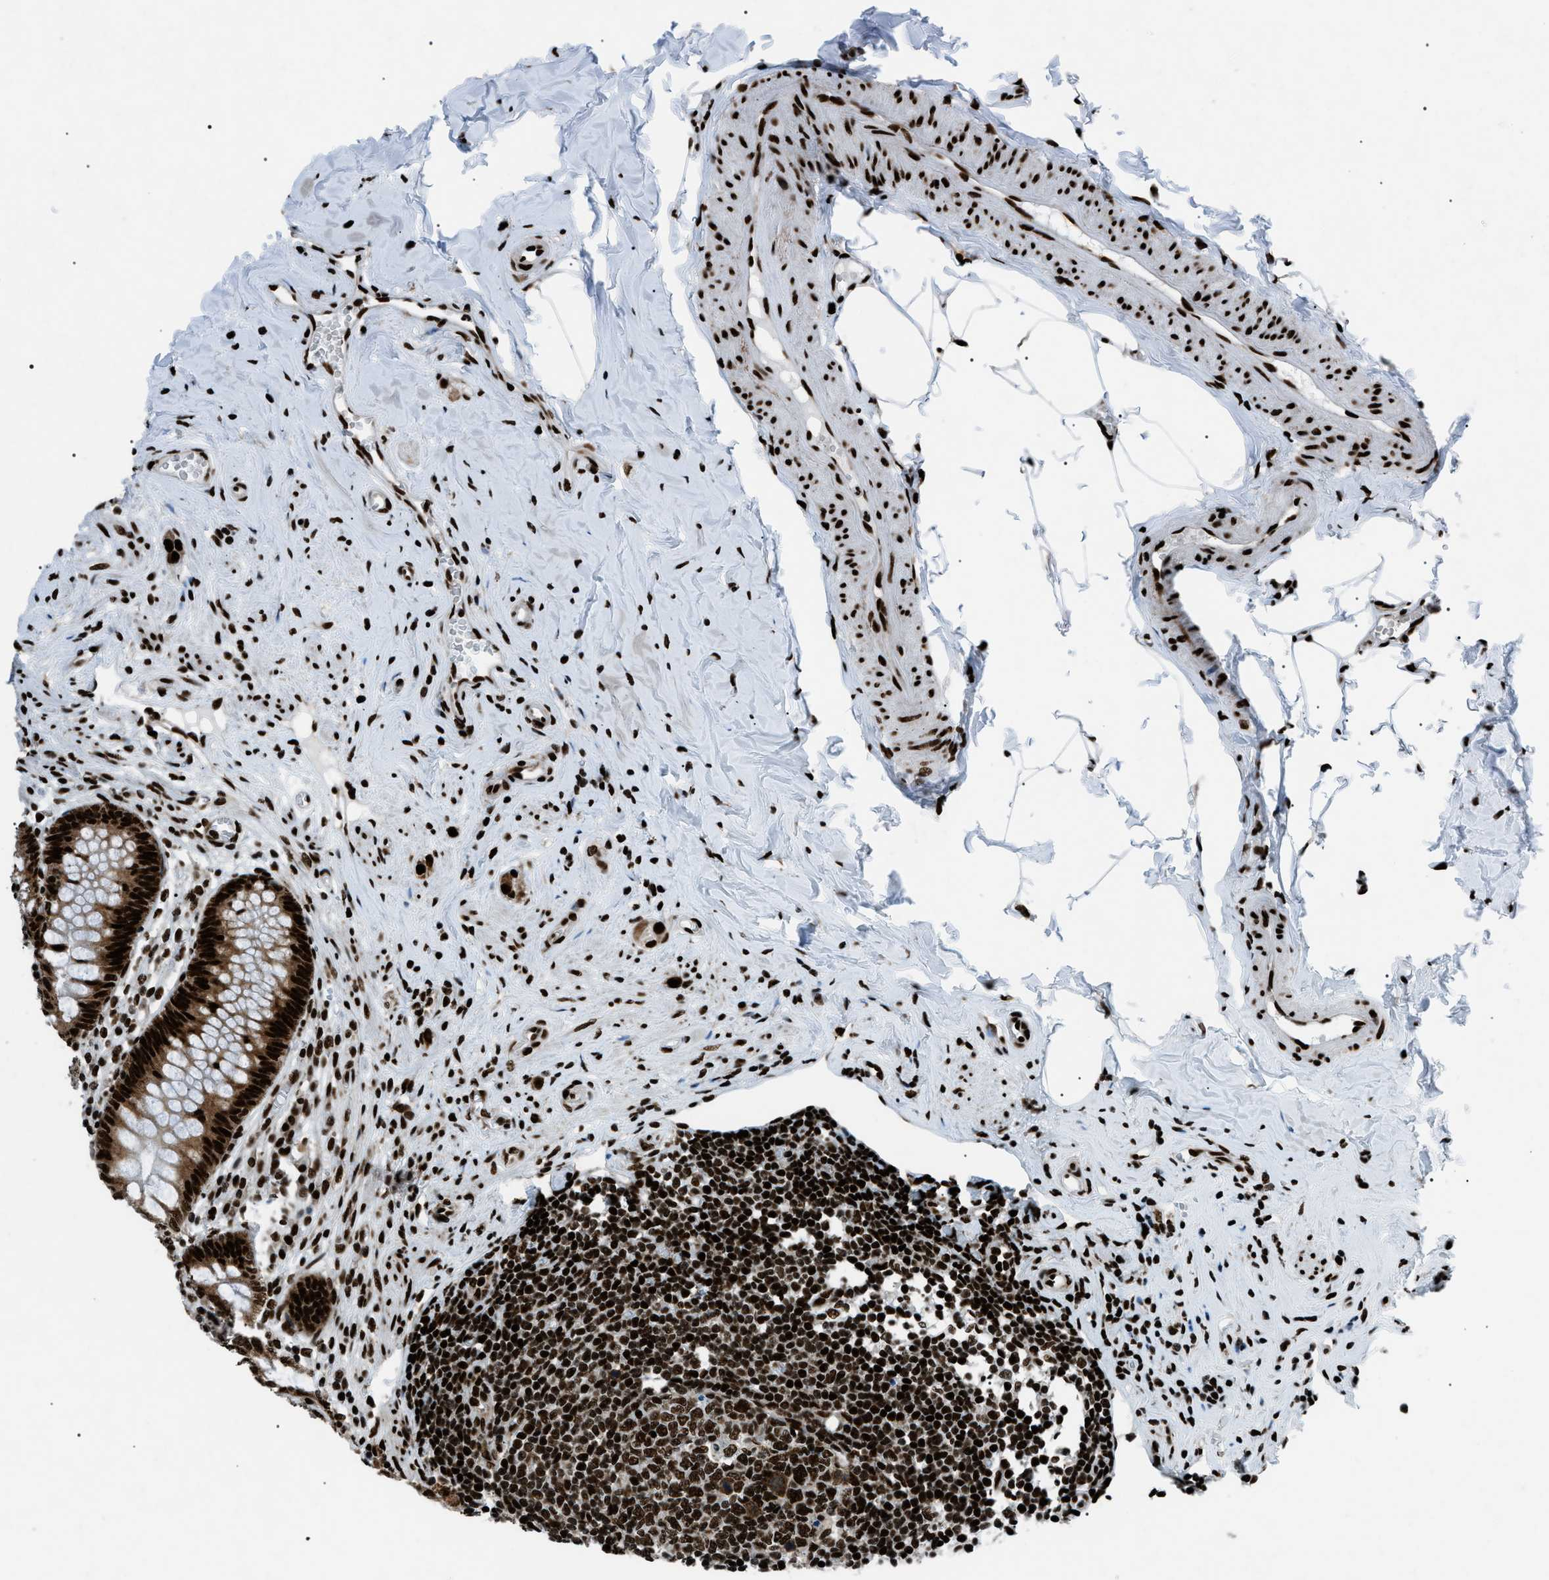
{"staining": {"intensity": "strong", "quantity": ">75%", "location": "nuclear"}, "tissue": "appendix", "cell_type": "Glandular cells", "image_type": "normal", "snomed": [{"axis": "morphology", "description": "Normal tissue, NOS"}, {"axis": "topography", "description": "Appendix"}], "caption": "Unremarkable appendix was stained to show a protein in brown. There is high levels of strong nuclear positivity in approximately >75% of glandular cells. (DAB (3,3'-diaminobenzidine) IHC with brightfield microscopy, high magnification).", "gene": "HNRNPK", "patient": {"sex": "male", "age": 56}}